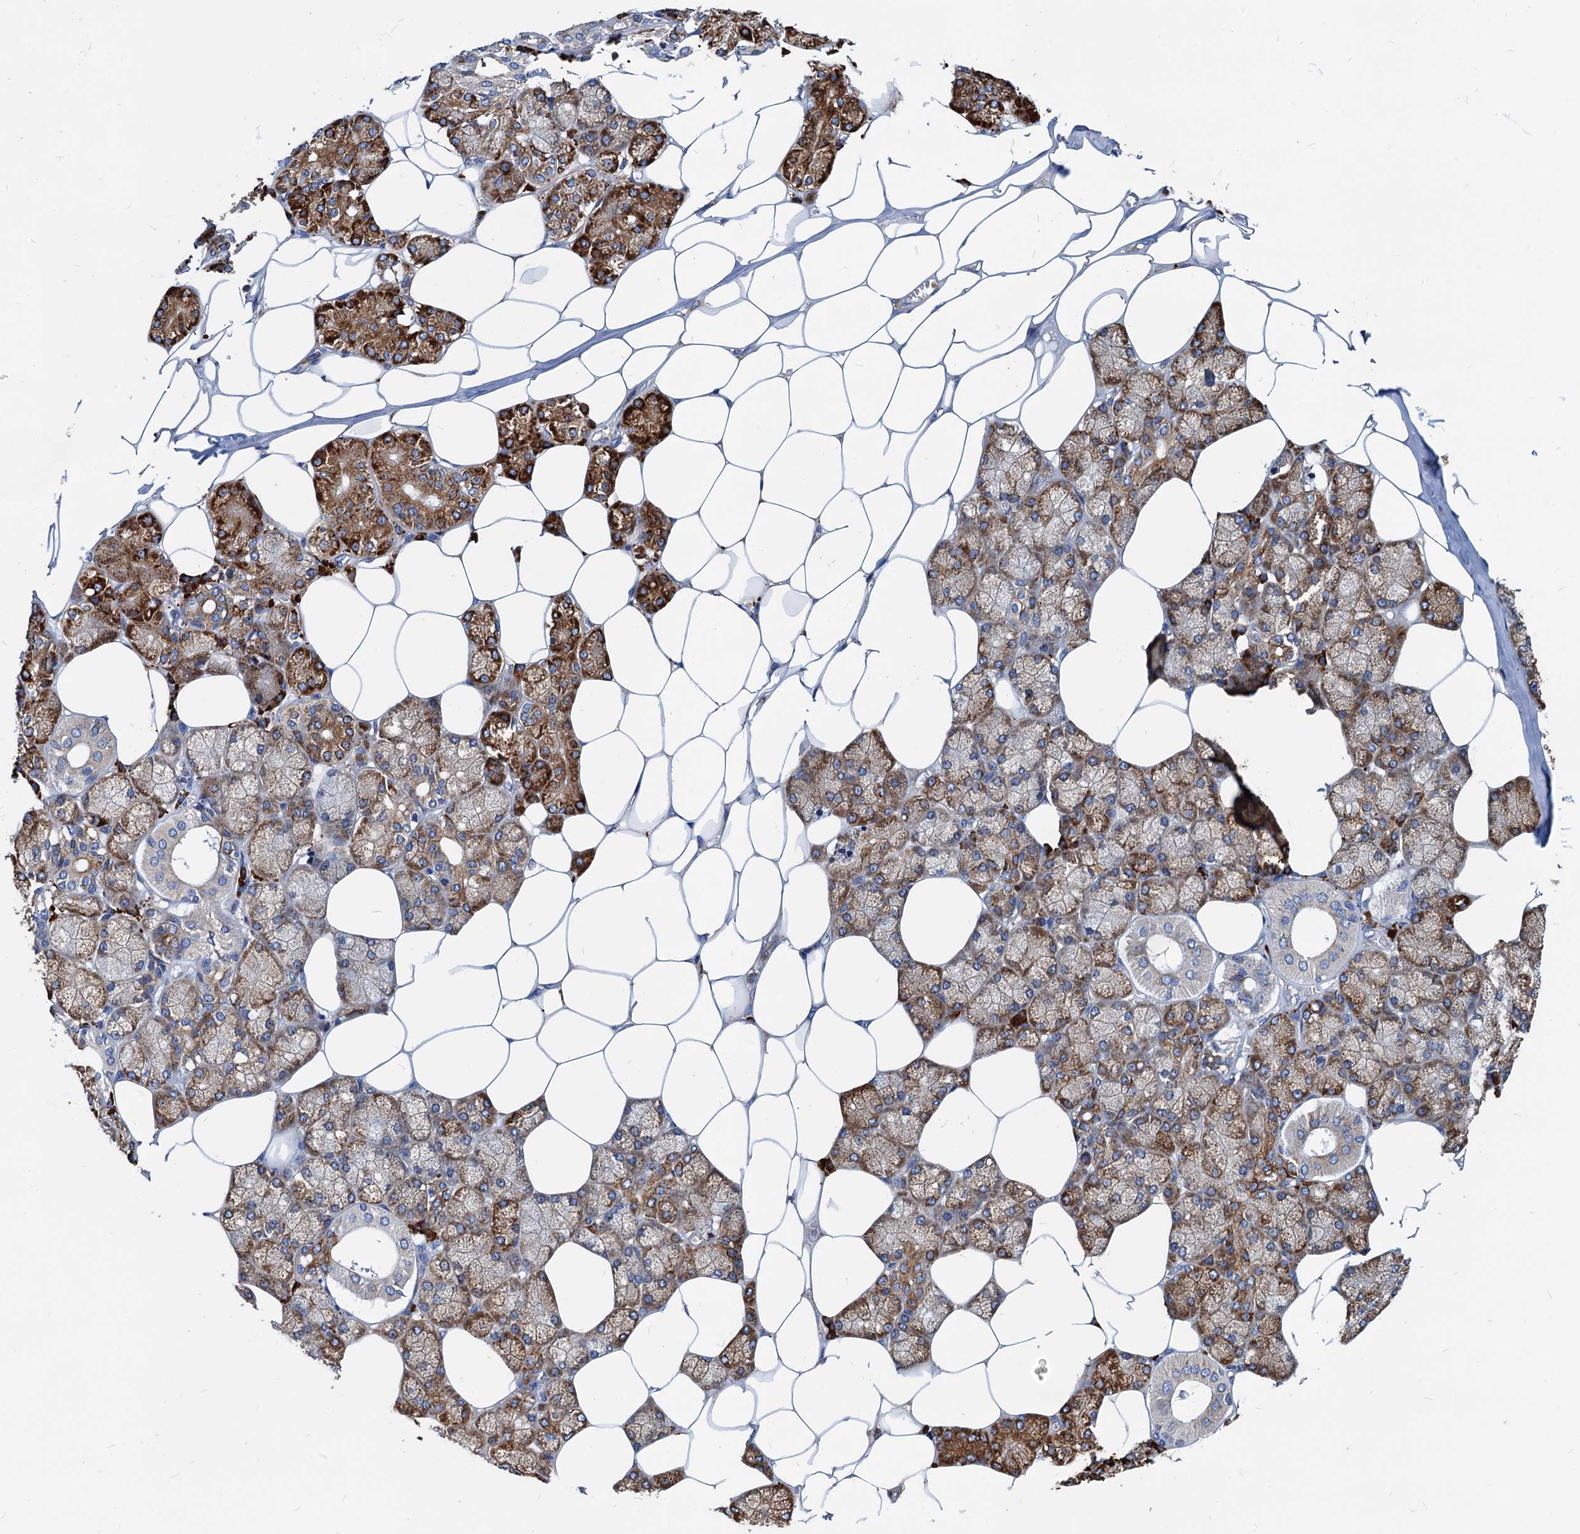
{"staining": {"intensity": "strong", "quantity": "25%-75%", "location": "cytoplasmic/membranous"}, "tissue": "salivary gland", "cell_type": "Glandular cells", "image_type": "normal", "snomed": [{"axis": "morphology", "description": "Normal tissue, NOS"}, {"axis": "topography", "description": "Salivary gland"}], "caption": "The immunohistochemical stain labels strong cytoplasmic/membranous expression in glandular cells of benign salivary gland. The protein of interest is stained brown, and the nuclei are stained in blue (DAB IHC with brightfield microscopy, high magnification).", "gene": "HSPA5", "patient": {"sex": "male", "age": 62}}